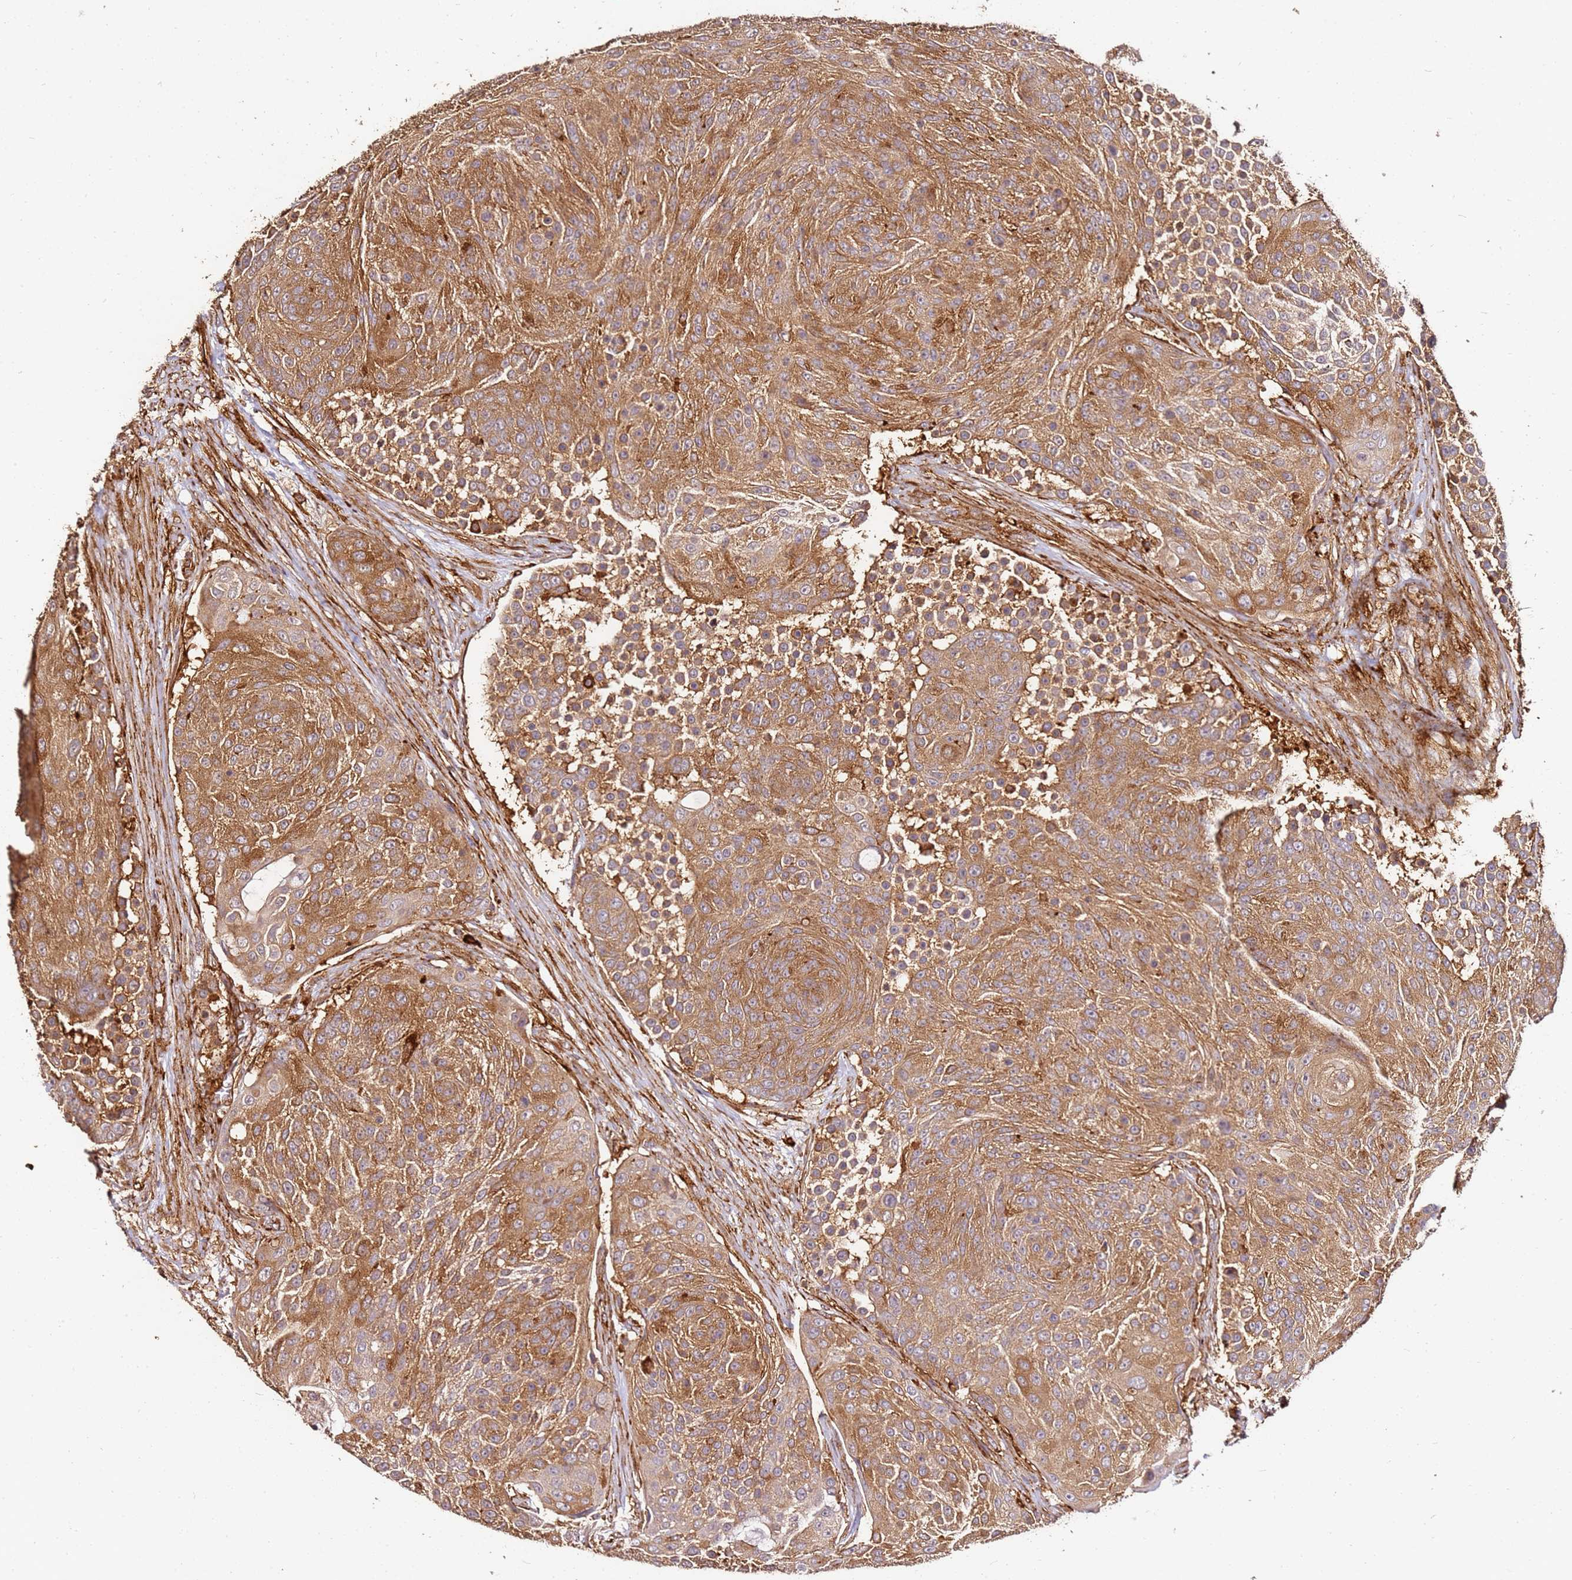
{"staining": {"intensity": "moderate", "quantity": ">75%", "location": "cytoplasmic/membranous"}, "tissue": "urothelial cancer", "cell_type": "Tumor cells", "image_type": "cancer", "snomed": [{"axis": "morphology", "description": "Urothelial carcinoma, High grade"}, {"axis": "topography", "description": "Urinary bladder"}], "caption": "Human urothelial cancer stained with a brown dye shows moderate cytoplasmic/membranous positive staining in about >75% of tumor cells.", "gene": "DVL3", "patient": {"sex": "female", "age": 63}}